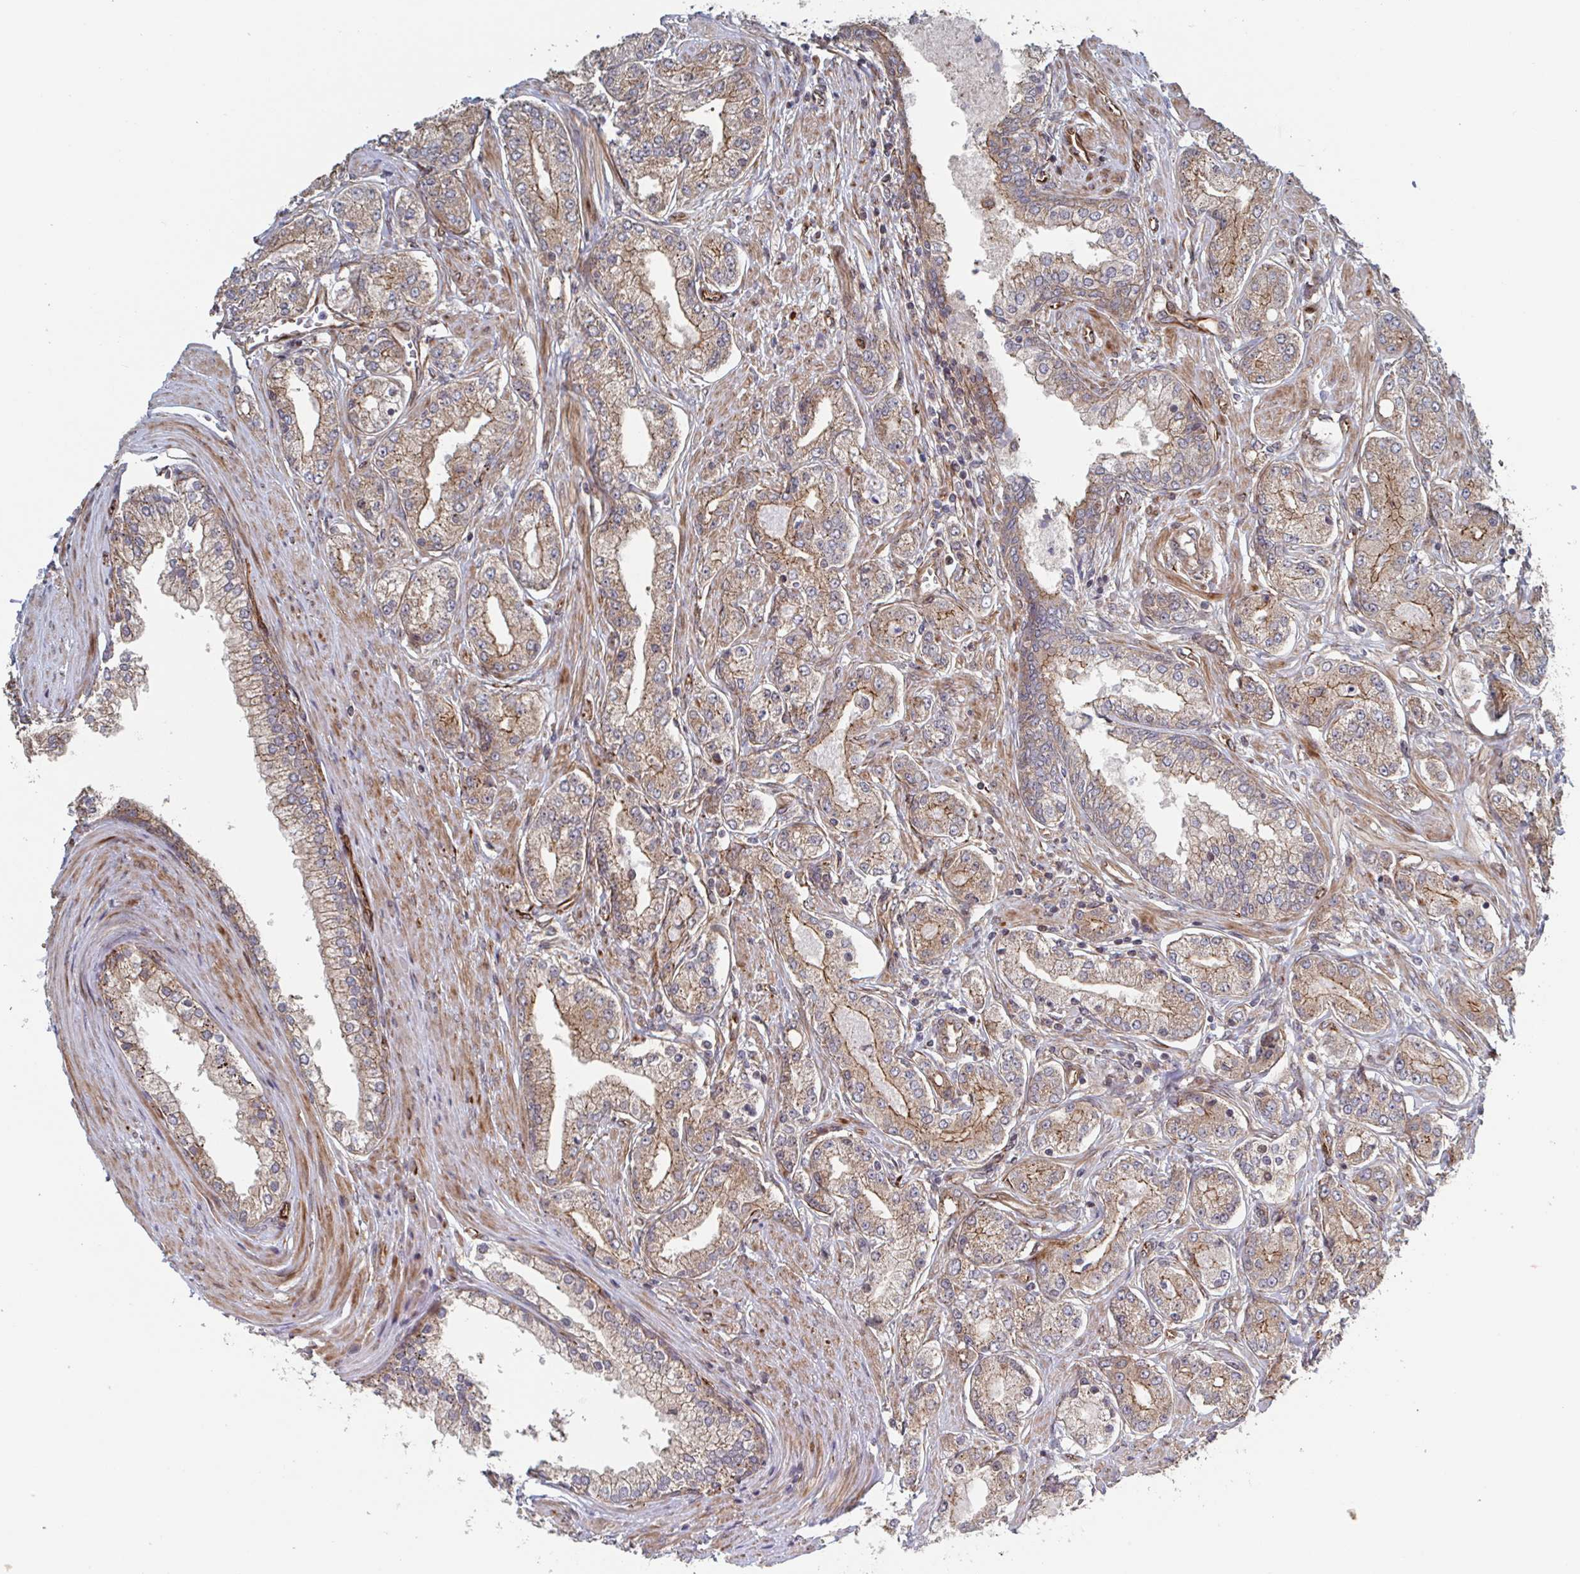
{"staining": {"intensity": "moderate", "quantity": ">75%", "location": "cytoplasmic/membranous"}, "tissue": "prostate cancer", "cell_type": "Tumor cells", "image_type": "cancer", "snomed": [{"axis": "morphology", "description": "Adenocarcinoma, High grade"}, {"axis": "topography", "description": "Prostate"}], "caption": "Immunohistochemical staining of prostate cancer (high-grade adenocarcinoma) exhibits medium levels of moderate cytoplasmic/membranous positivity in about >75% of tumor cells.", "gene": "DVL3", "patient": {"sex": "male", "age": 66}}